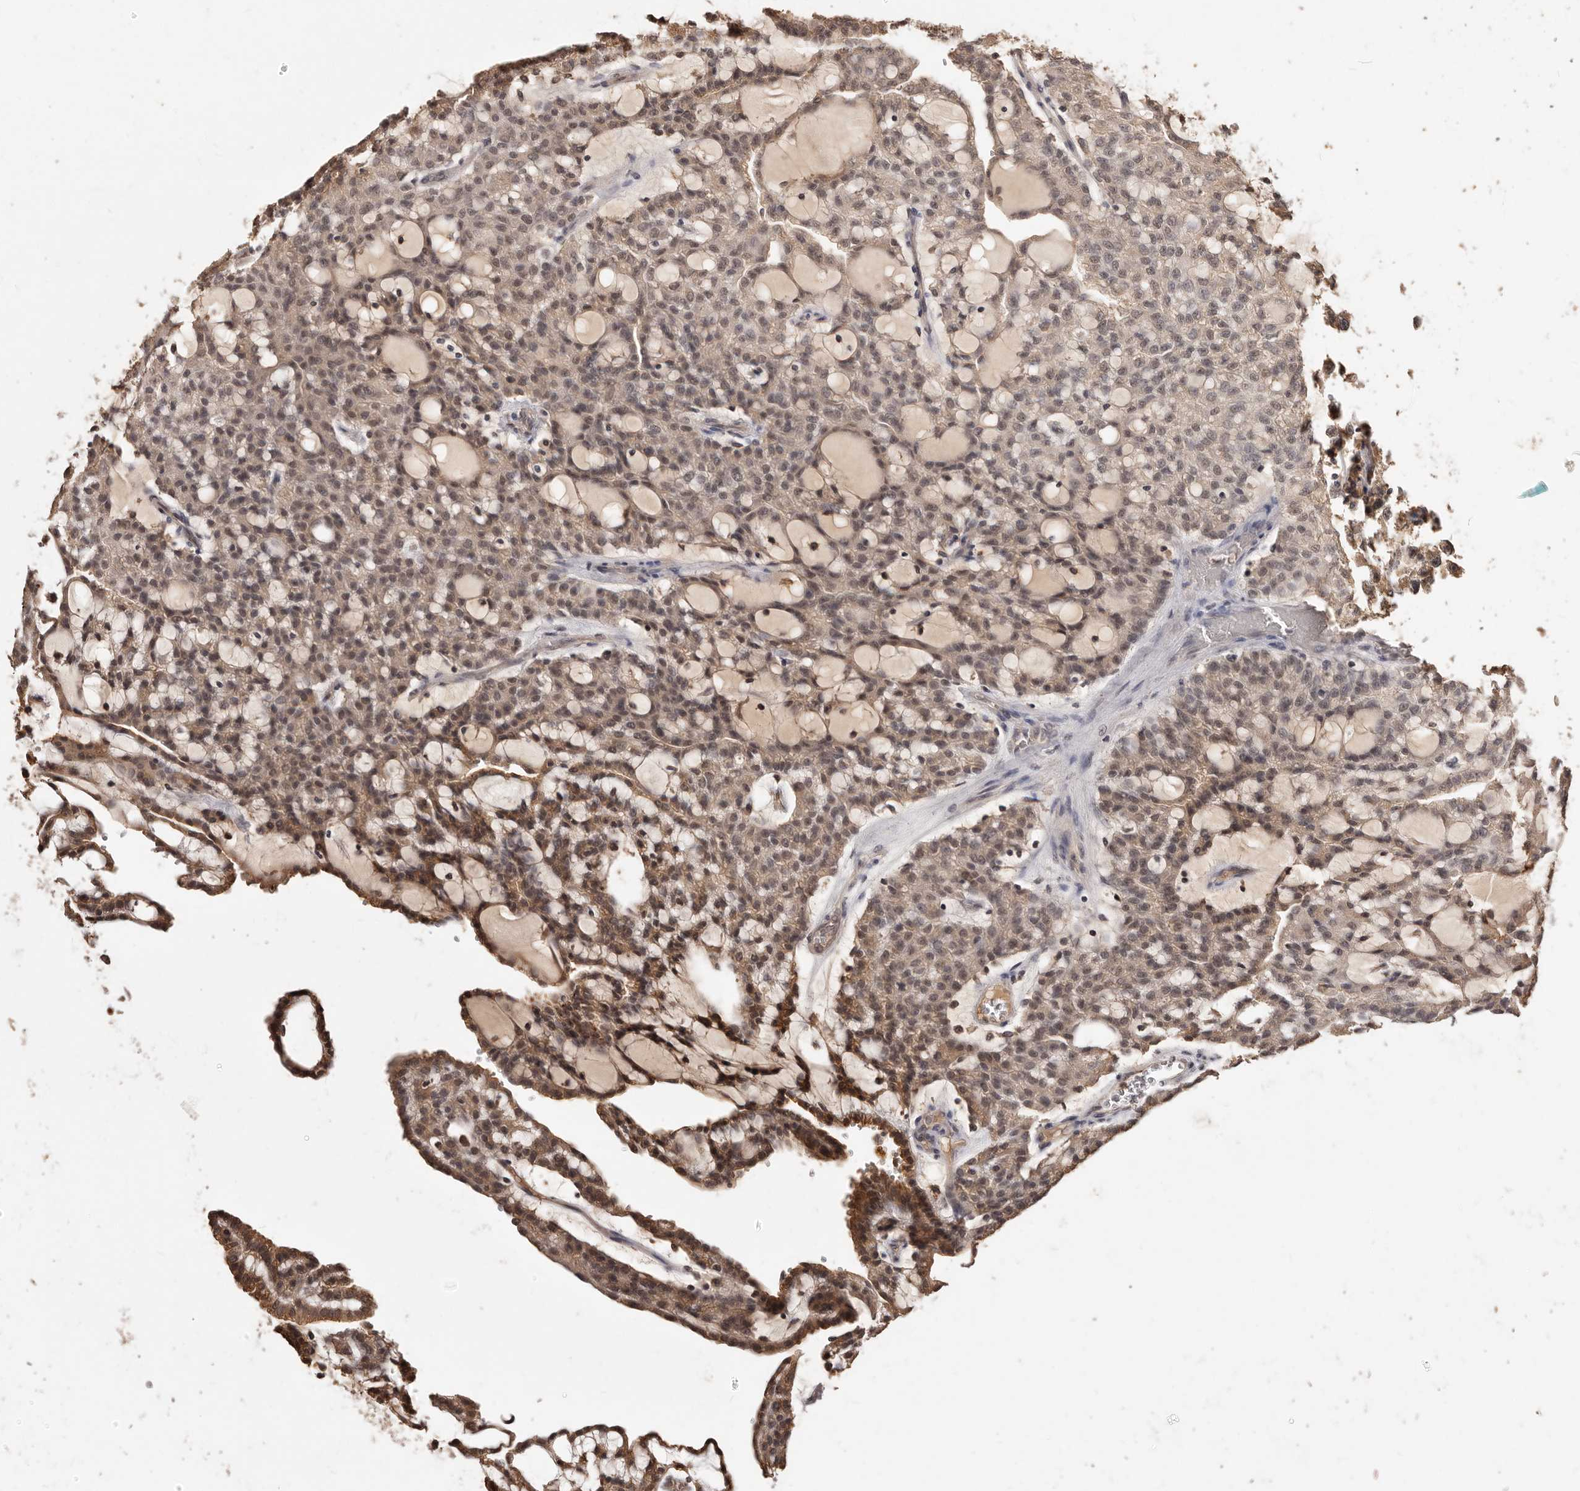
{"staining": {"intensity": "moderate", "quantity": ">75%", "location": "cytoplasmic/membranous,nuclear"}, "tissue": "renal cancer", "cell_type": "Tumor cells", "image_type": "cancer", "snomed": [{"axis": "morphology", "description": "Adenocarcinoma, NOS"}, {"axis": "topography", "description": "Kidney"}], "caption": "This image shows immunohistochemistry staining of adenocarcinoma (renal), with medium moderate cytoplasmic/membranous and nuclear expression in about >75% of tumor cells.", "gene": "TSPAN13", "patient": {"sex": "male", "age": 63}}